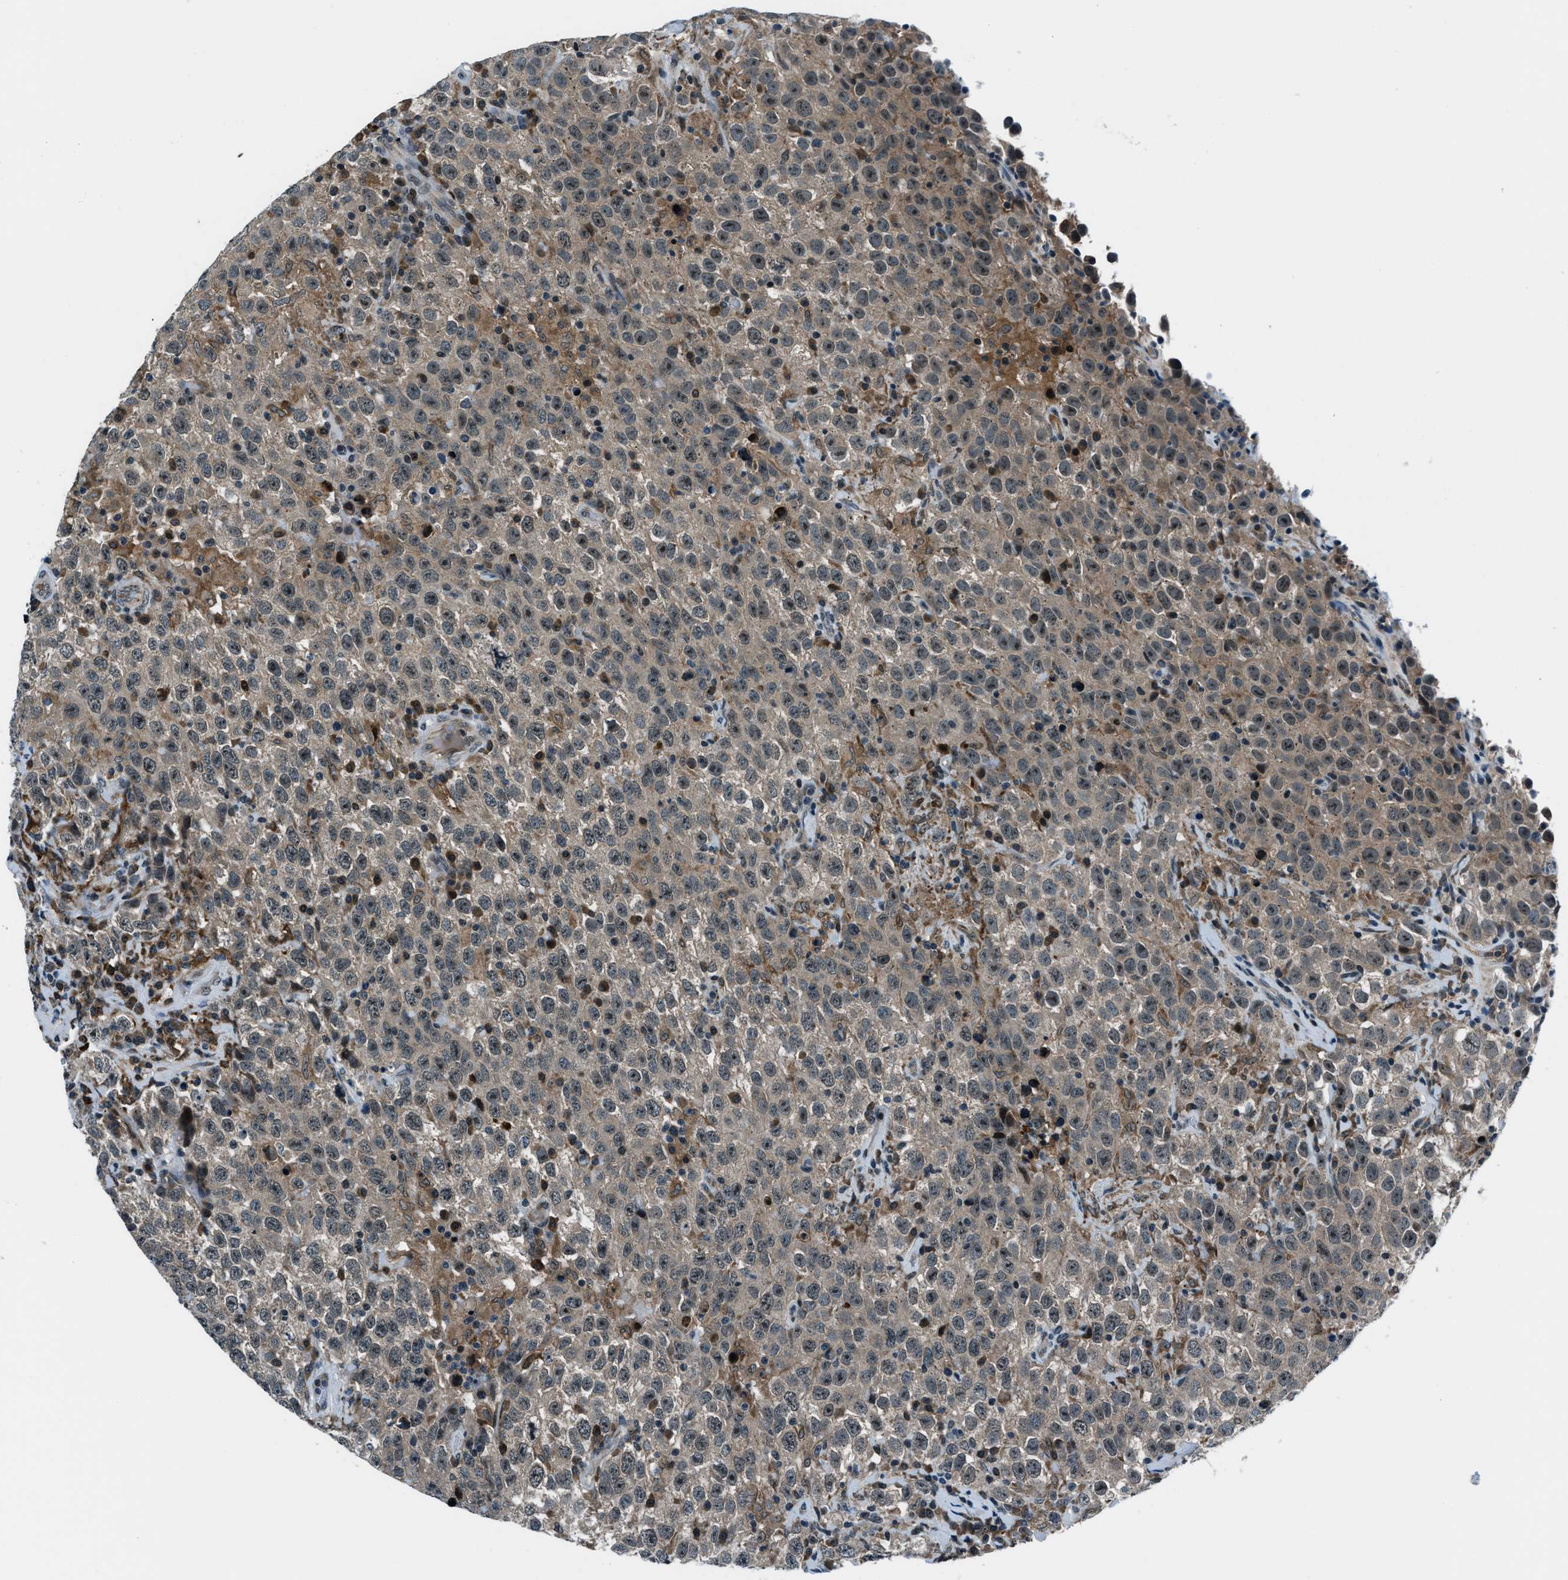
{"staining": {"intensity": "moderate", "quantity": "<25%", "location": "nuclear"}, "tissue": "testis cancer", "cell_type": "Tumor cells", "image_type": "cancer", "snomed": [{"axis": "morphology", "description": "Seminoma, NOS"}, {"axis": "topography", "description": "Testis"}], "caption": "IHC micrograph of neoplastic tissue: human testis seminoma stained using immunohistochemistry (IHC) displays low levels of moderate protein expression localized specifically in the nuclear of tumor cells, appearing as a nuclear brown color.", "gene": "ACTL9", "patient": {"sex": "male", "age": 41}}